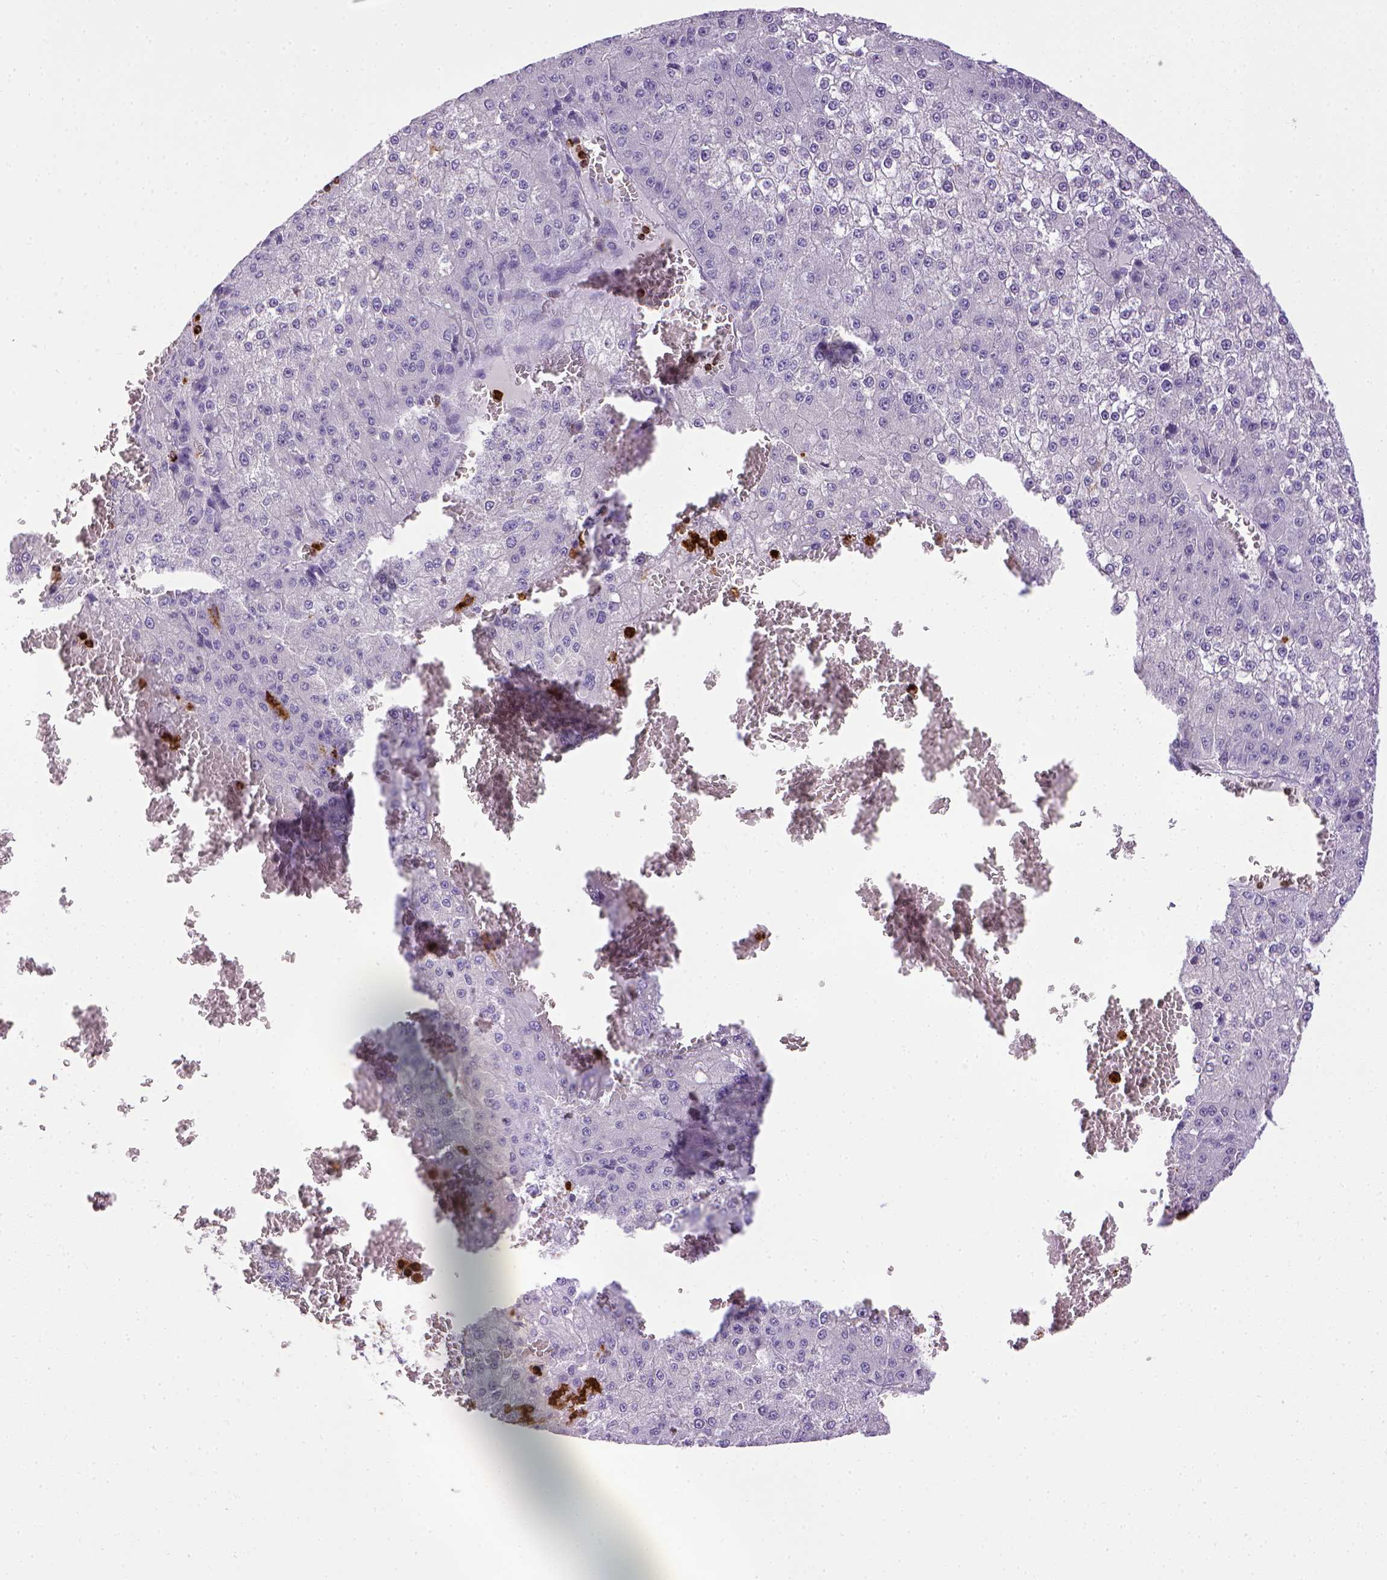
{"staining": {"intensity": "negative", "quantity": "none", "location": "none"}, "tissue": "liver cancer", "cell_type": "Tumor cells", "image_type": "cancer", "snomed": [{"axis": "morphology", "description": "Carcinoma, Hepatocellular, NOS"}, {"axis": "topography", "description": "Liver"}], "caption": "Immunohistochemical staining of liver cancer displays no significant expression in tumor cells. (DAB immunohistochemistry (IHC) with hematoxylin counter stain).", "gene": "ITGAM", "patient": {"sex": "female", "age": 73}}